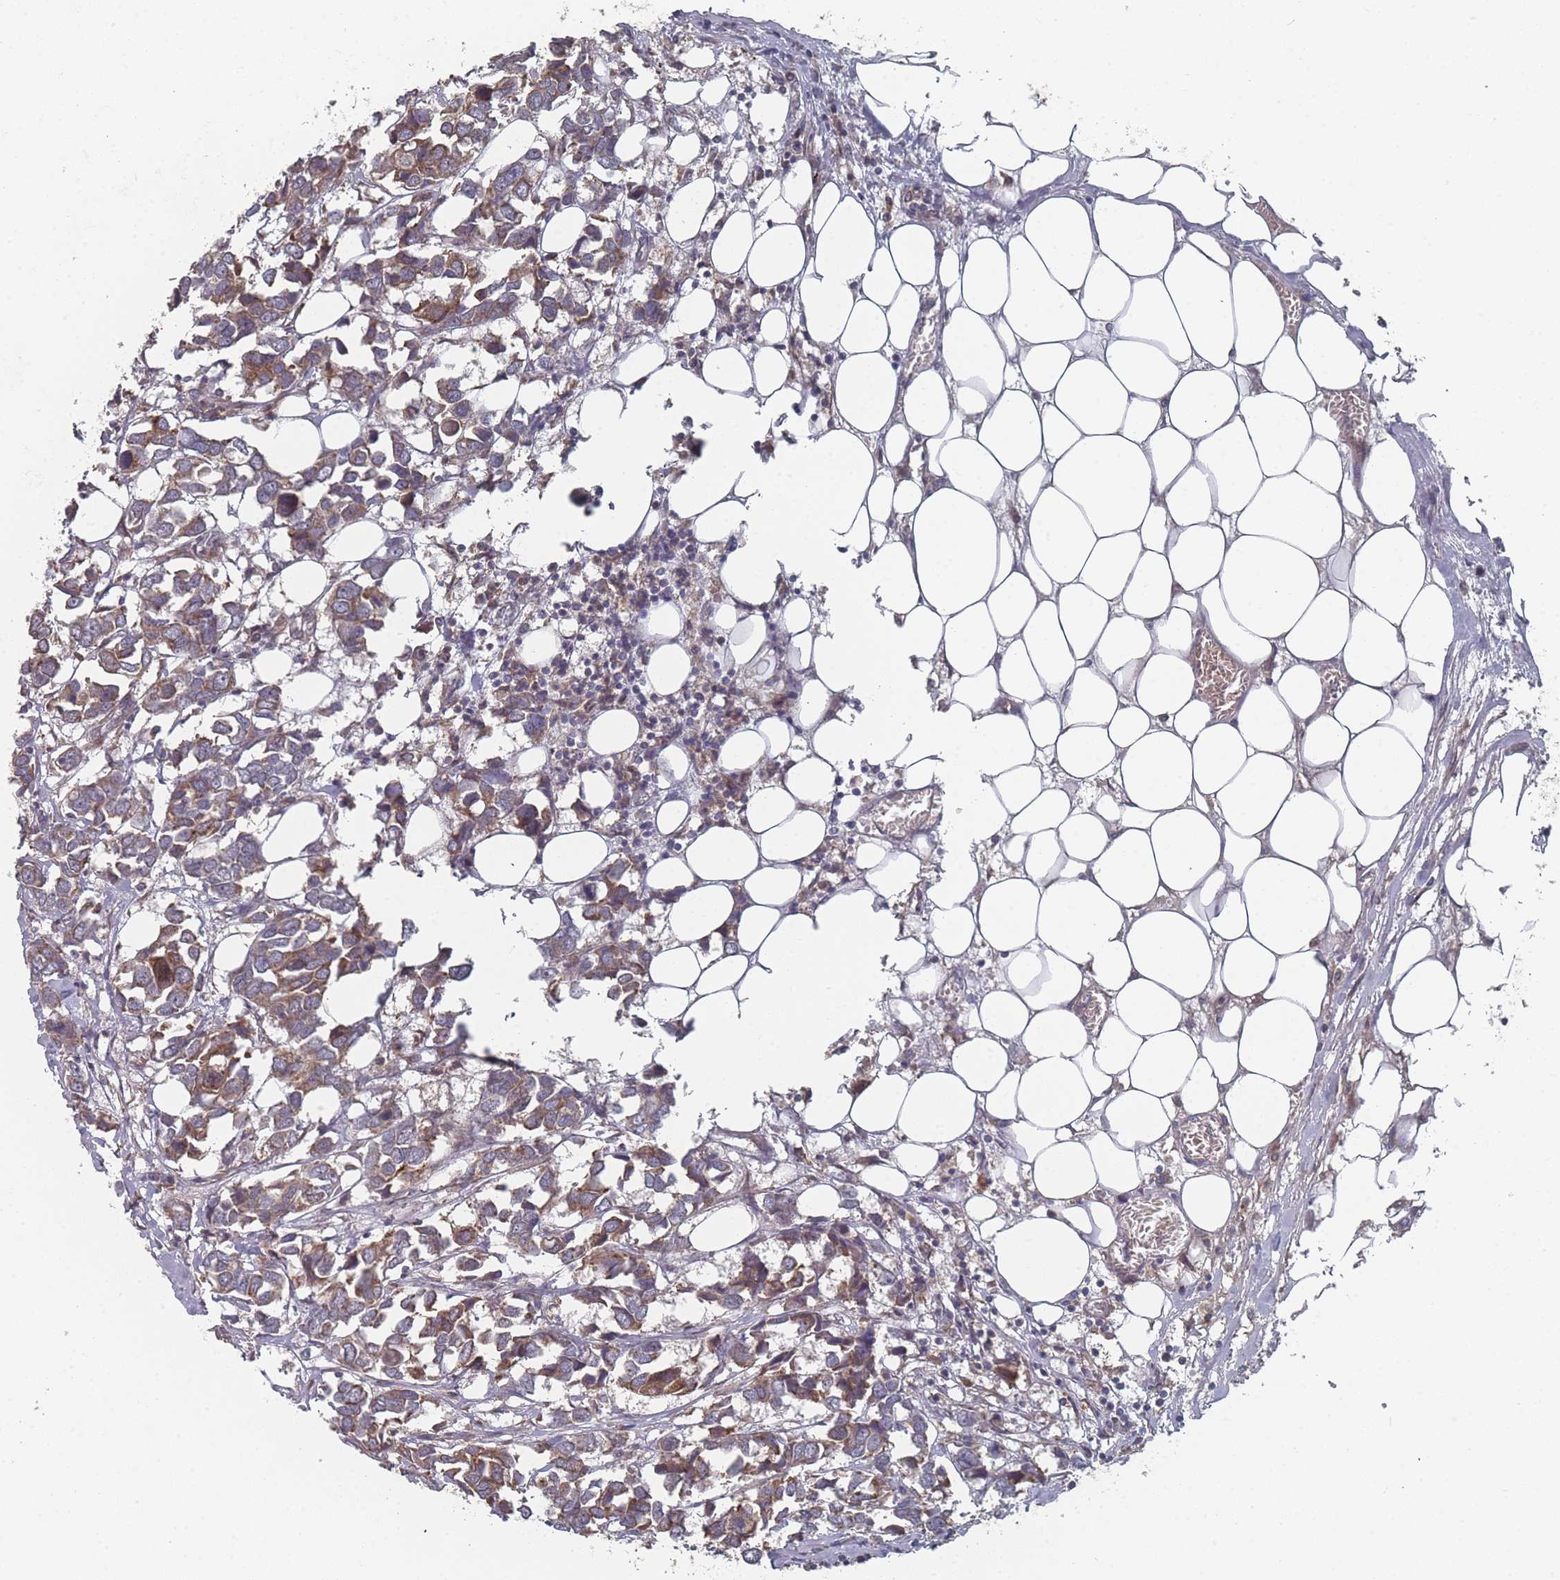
{"staining": {"intensity": "moderate", "quantity": ">75%", "location": "cytoplasmic/membranous"}, "tissue": "breast cancer", "cell_type": "Tumor cells", "image_type": "cancer", "snomed": [{"axis": "morphology", "description": "Duct carcinoma"}, {"axis": "topography", "description": "Breast"}], "caption": "Protein staining exhibits moderate cytoplasmic/membranous staining in approximately >75% of tumor cells in breast cancer (invasive ductal carcinoma).", "gene": "TBC1D25", "patient": {"sex": "female", "age": 83}}